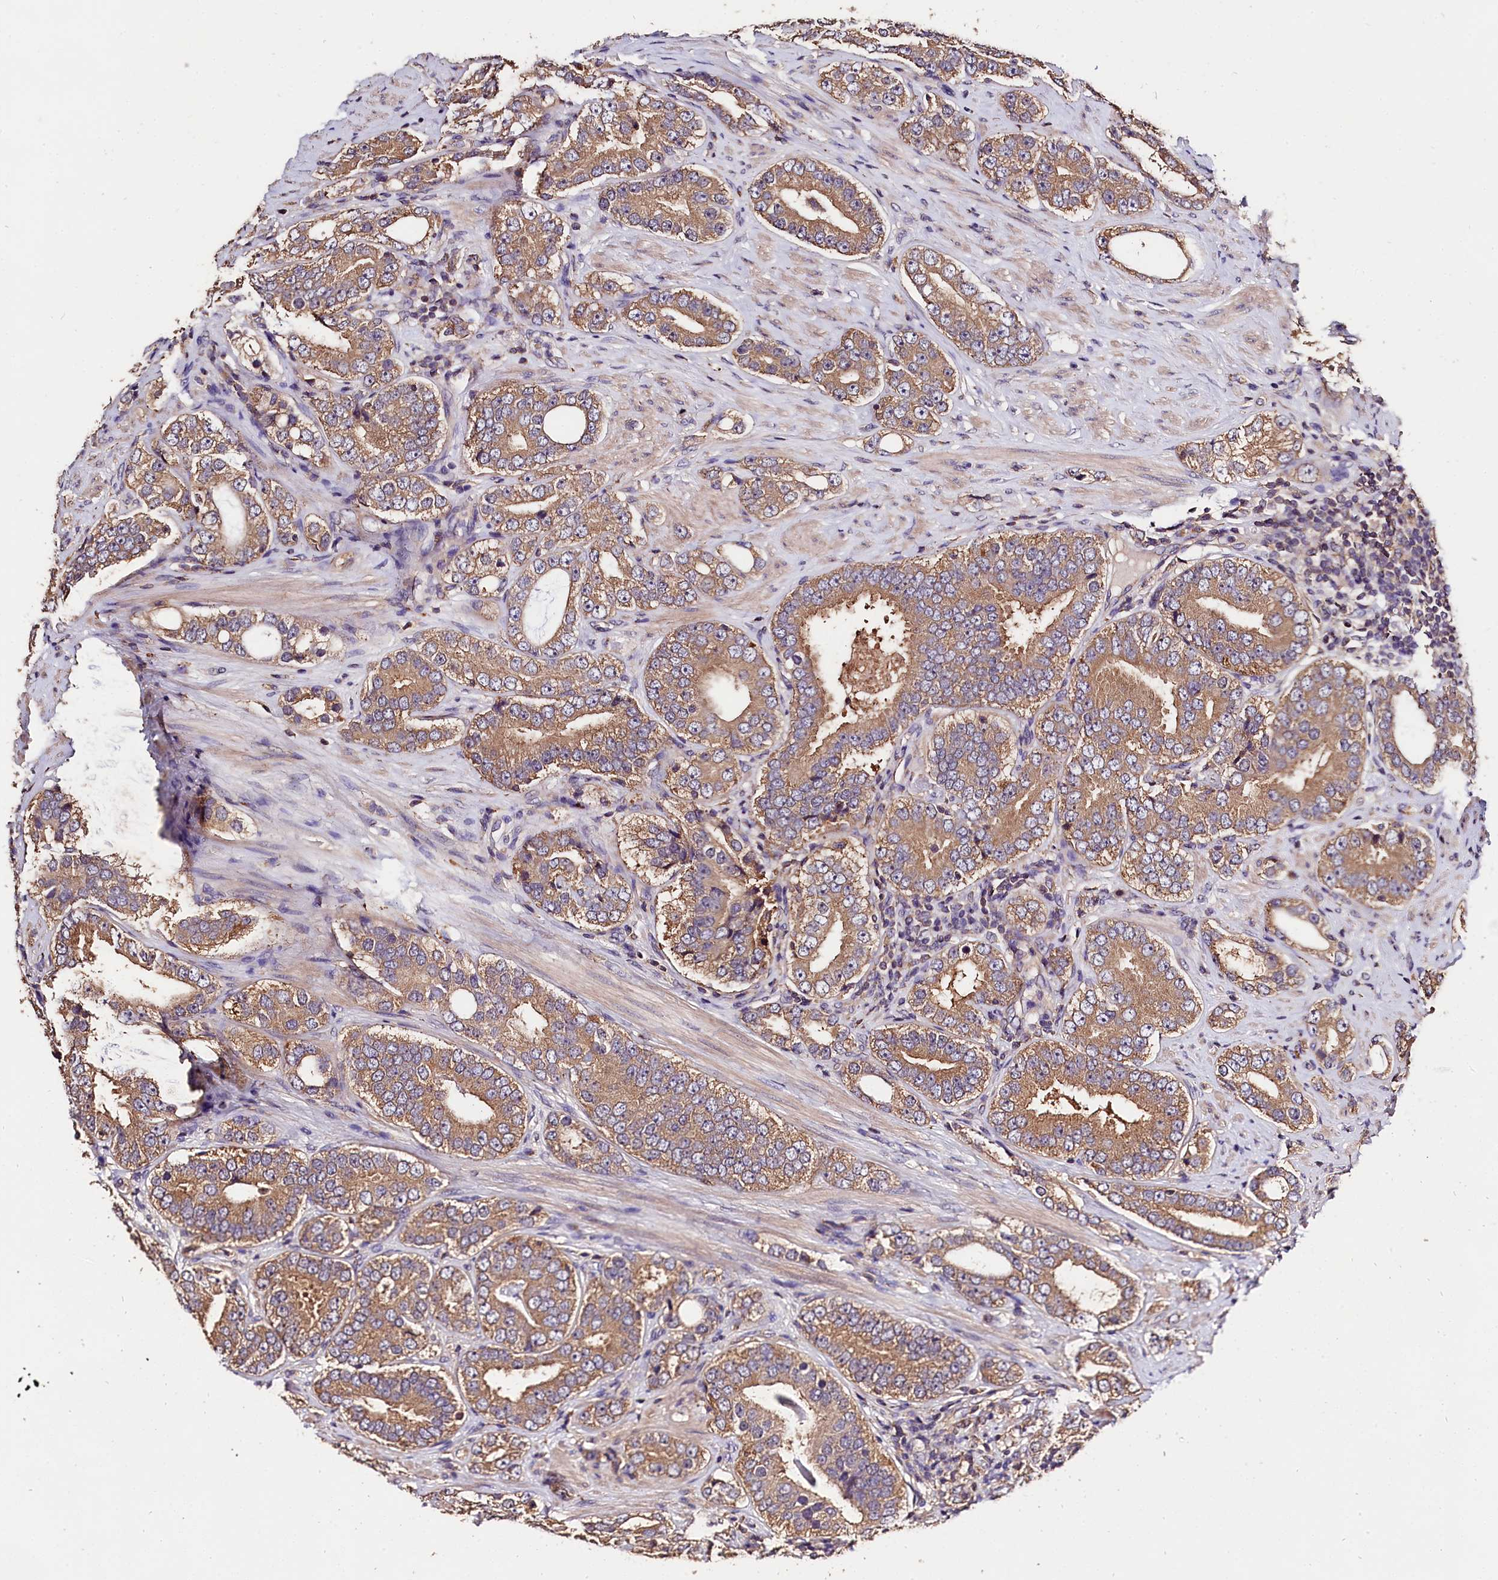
{"staining": {"intensity": "moderate", "quantity": ">75%", "location": "cytoplasmic/membranous"}, "tissue": "prostate cancer", "cell_type": "Tumor cells", "image_type": "cancer", "snomed": [{"axis": "morphology", "description": "Adenocarcinoma, High grade"}, {"axis": "topography", "description": "Prostate"}], "caption": "The image demonstrates a brown stain indicating the presence of a protein in the cytoplasmic/membranous of tumor cells in prostate high-grade adenocarcinoma. The protein is stained brown, and the nuclei are stained in blue (DAB (3,3'-diaminobenzidine) IHC with brightfield microscopy, high magnification).", "gene": "OAS3", "patient": {"sex": "male", "age": 56}}